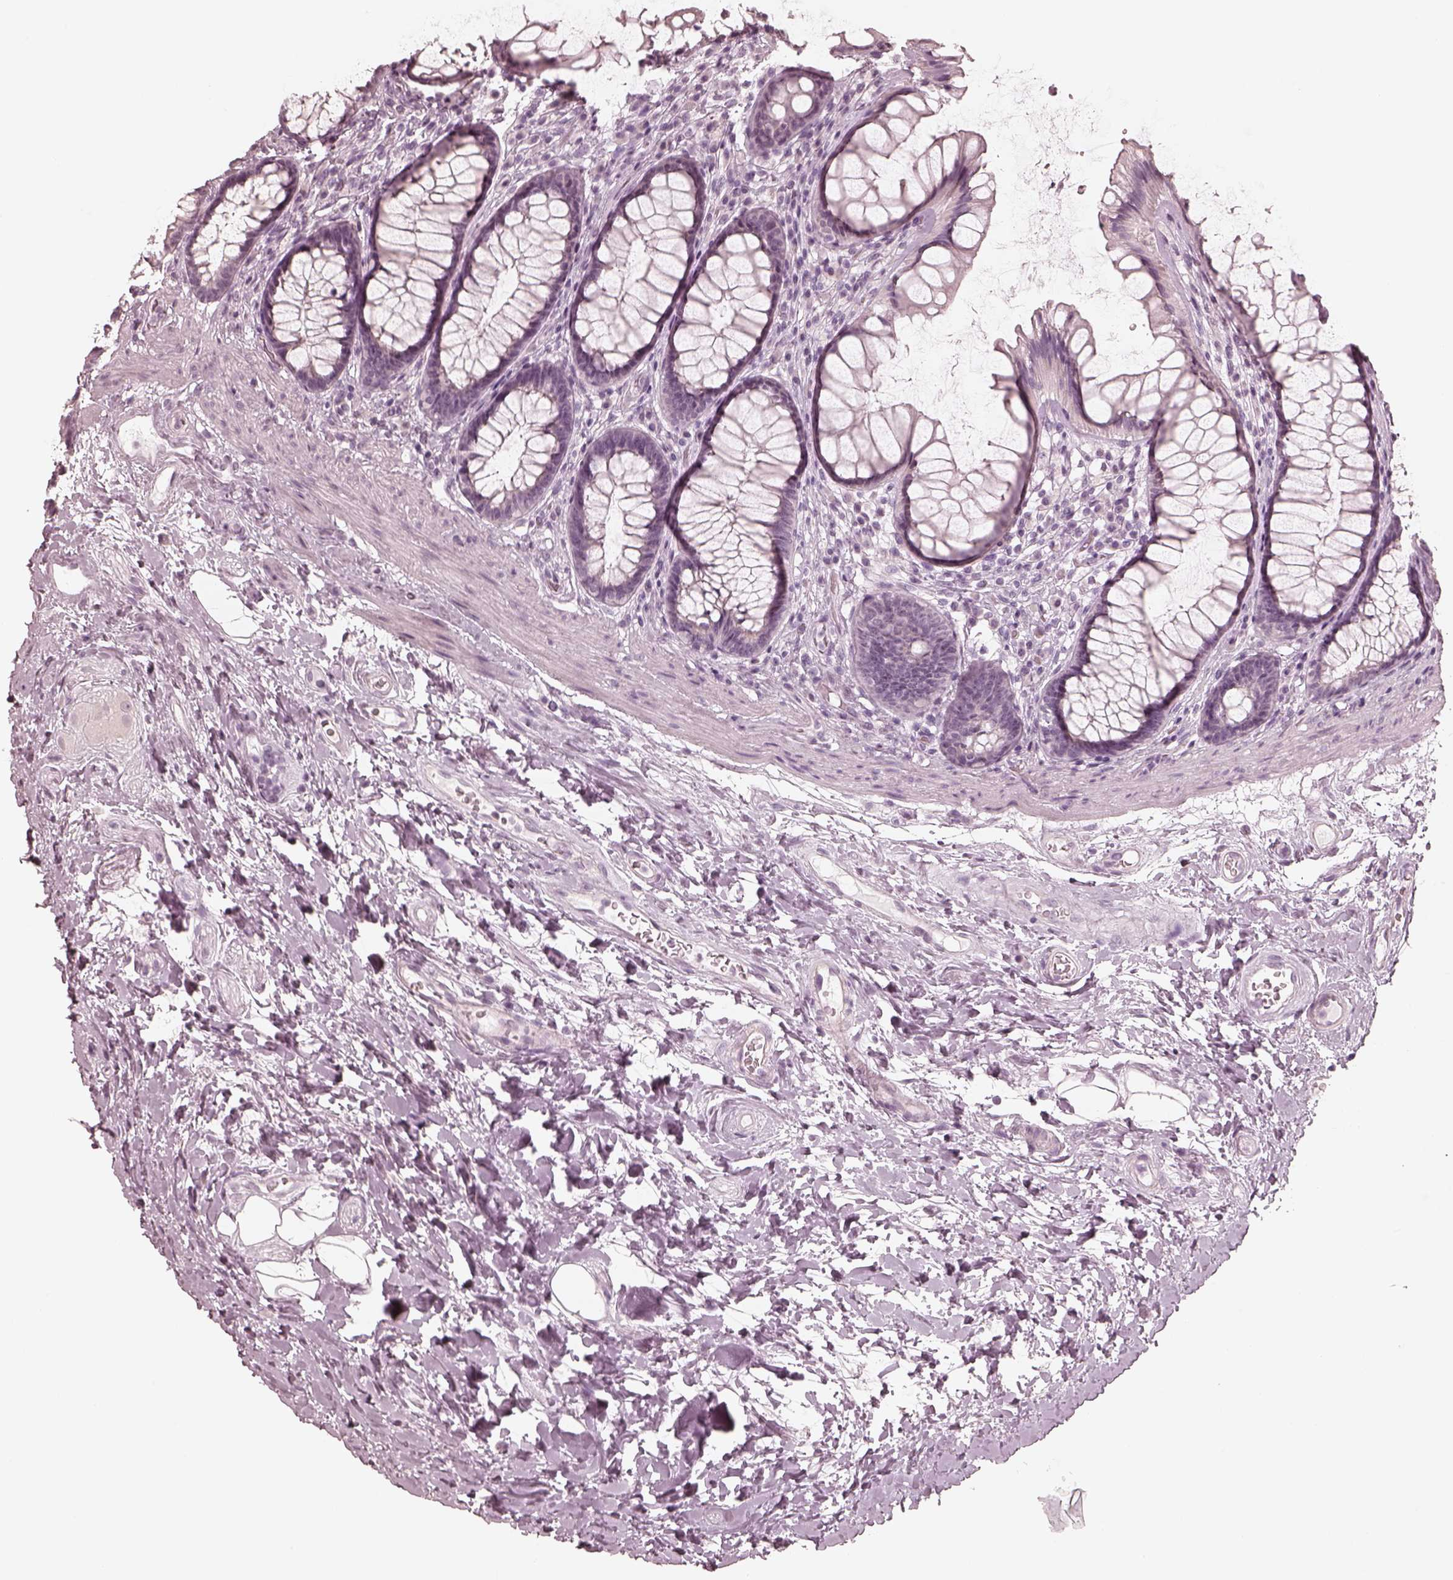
{"staining": {"intensity": "negative", "quantity": "none", "location": "none"}, "tissue": "rectum", "cell_type": "Glandular cells", "image_type": "normal", "snomed": [{"axis": "morphology", "description": "Normal tissue, NOS"}, {"axis": "topography", "description": "Rectum"}], "caption": "Rectum stained for a protein using IHC shows no positivity glandular cells.", "gene": "CALR3", "patient": {"sex": "male", "age": 72}}